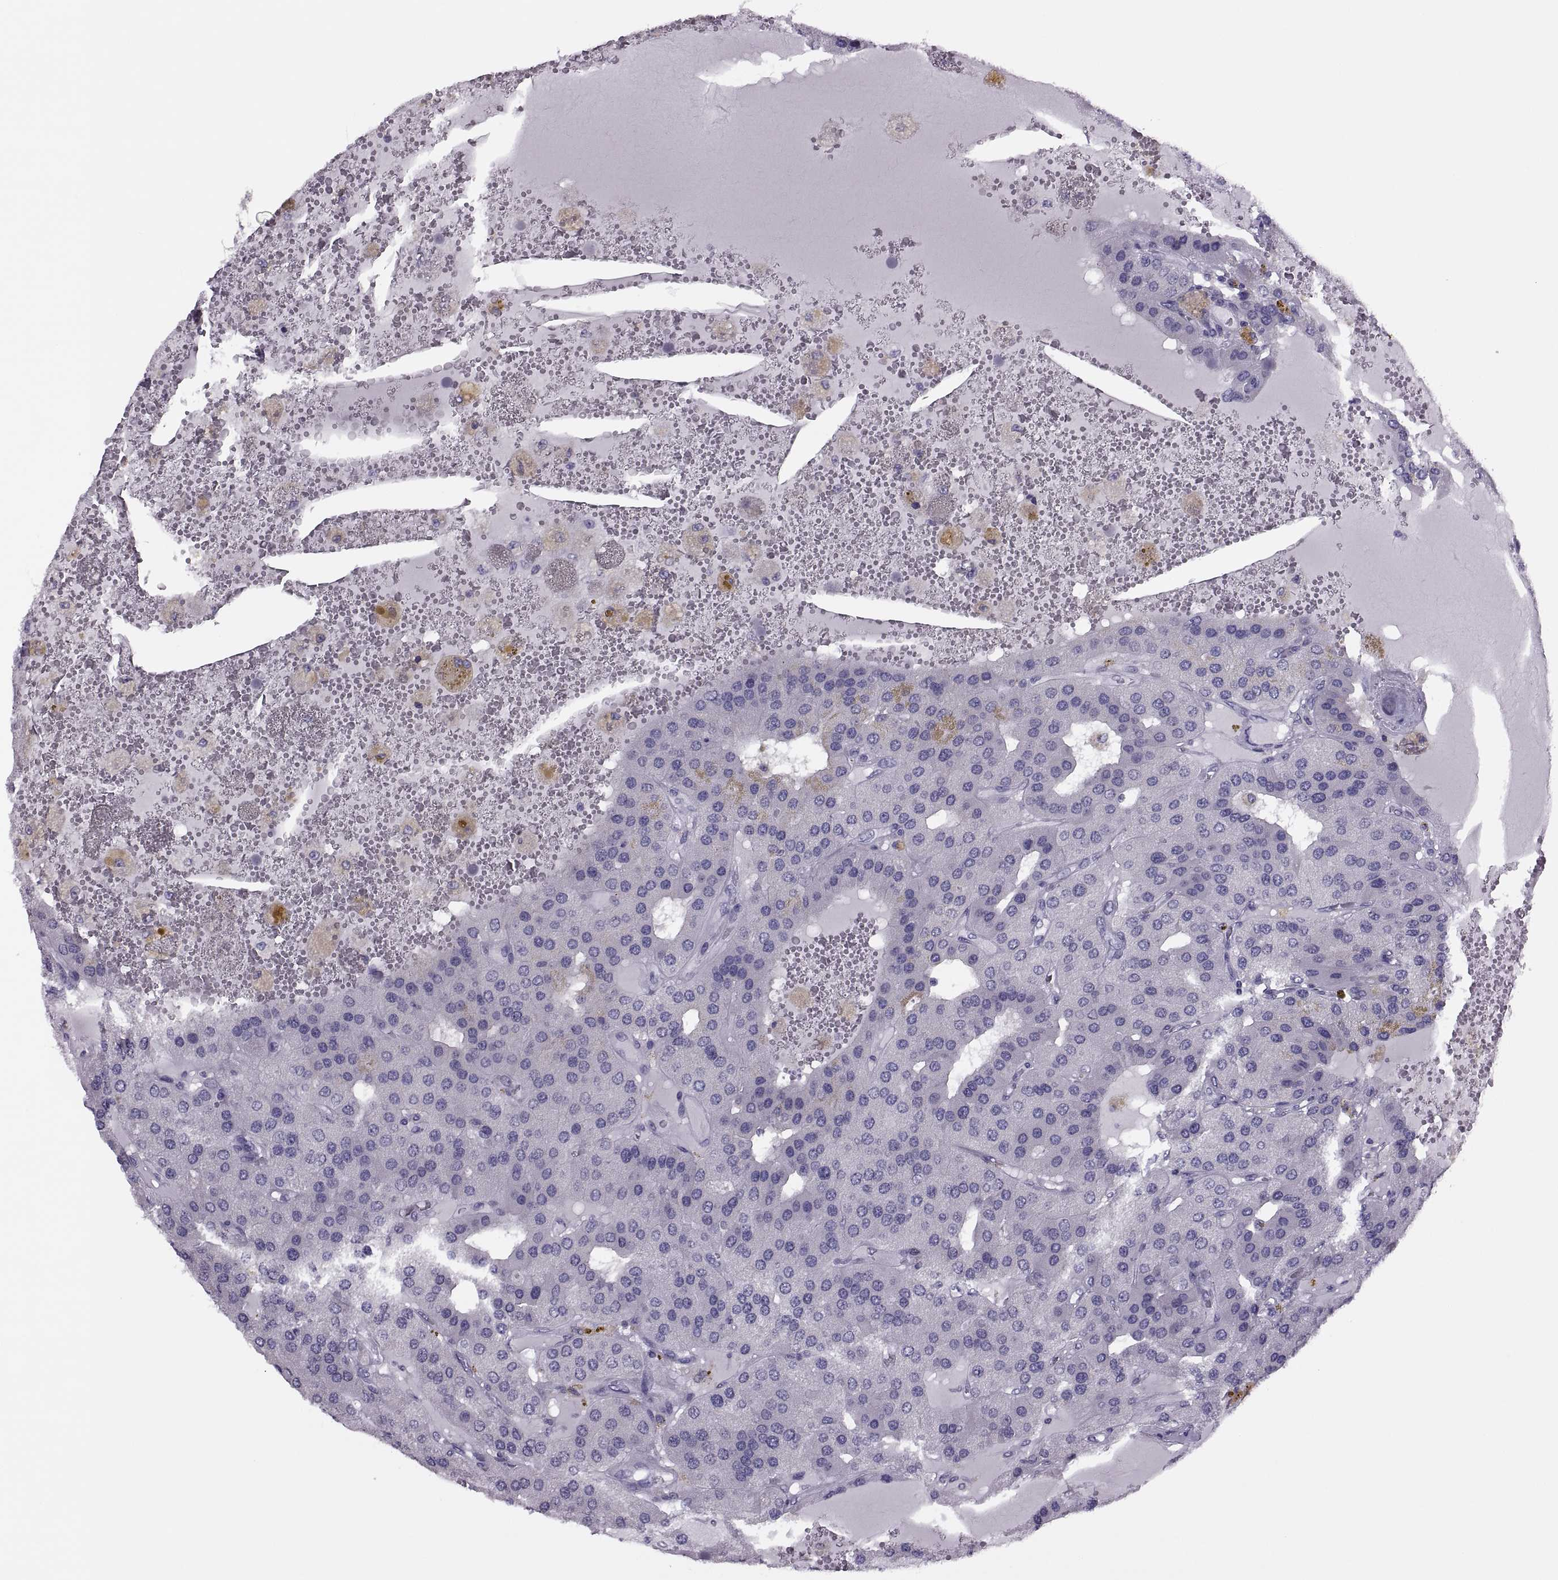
{"staining": {"intensity": "negative", "quantity": "none", "location": "none"}, "tissue": "parathyroid gland", "cell_type": "Glandular cells", "image_type": "normal", "snomed": [{"axis": "morphology", "description": "Normal tissue, NOS"}, {"axis": "morphology", "description": "Adenoma, NOS"}, {"axis": "topography", "description": "Parathyroid gland"}], "caption": "Parathyroid gland was stained to show a protein in brown. There is no significant expression in glandular cells. Brightfield microscopy of immunohistochemistry (IHC) stained with DAB (3,3'-diaminobenzidine) (brown) and hematoxylin (blue), captured at high magnification.", "gene": "SYNGR4", "patient": {"sex": "female", "age": 86}}